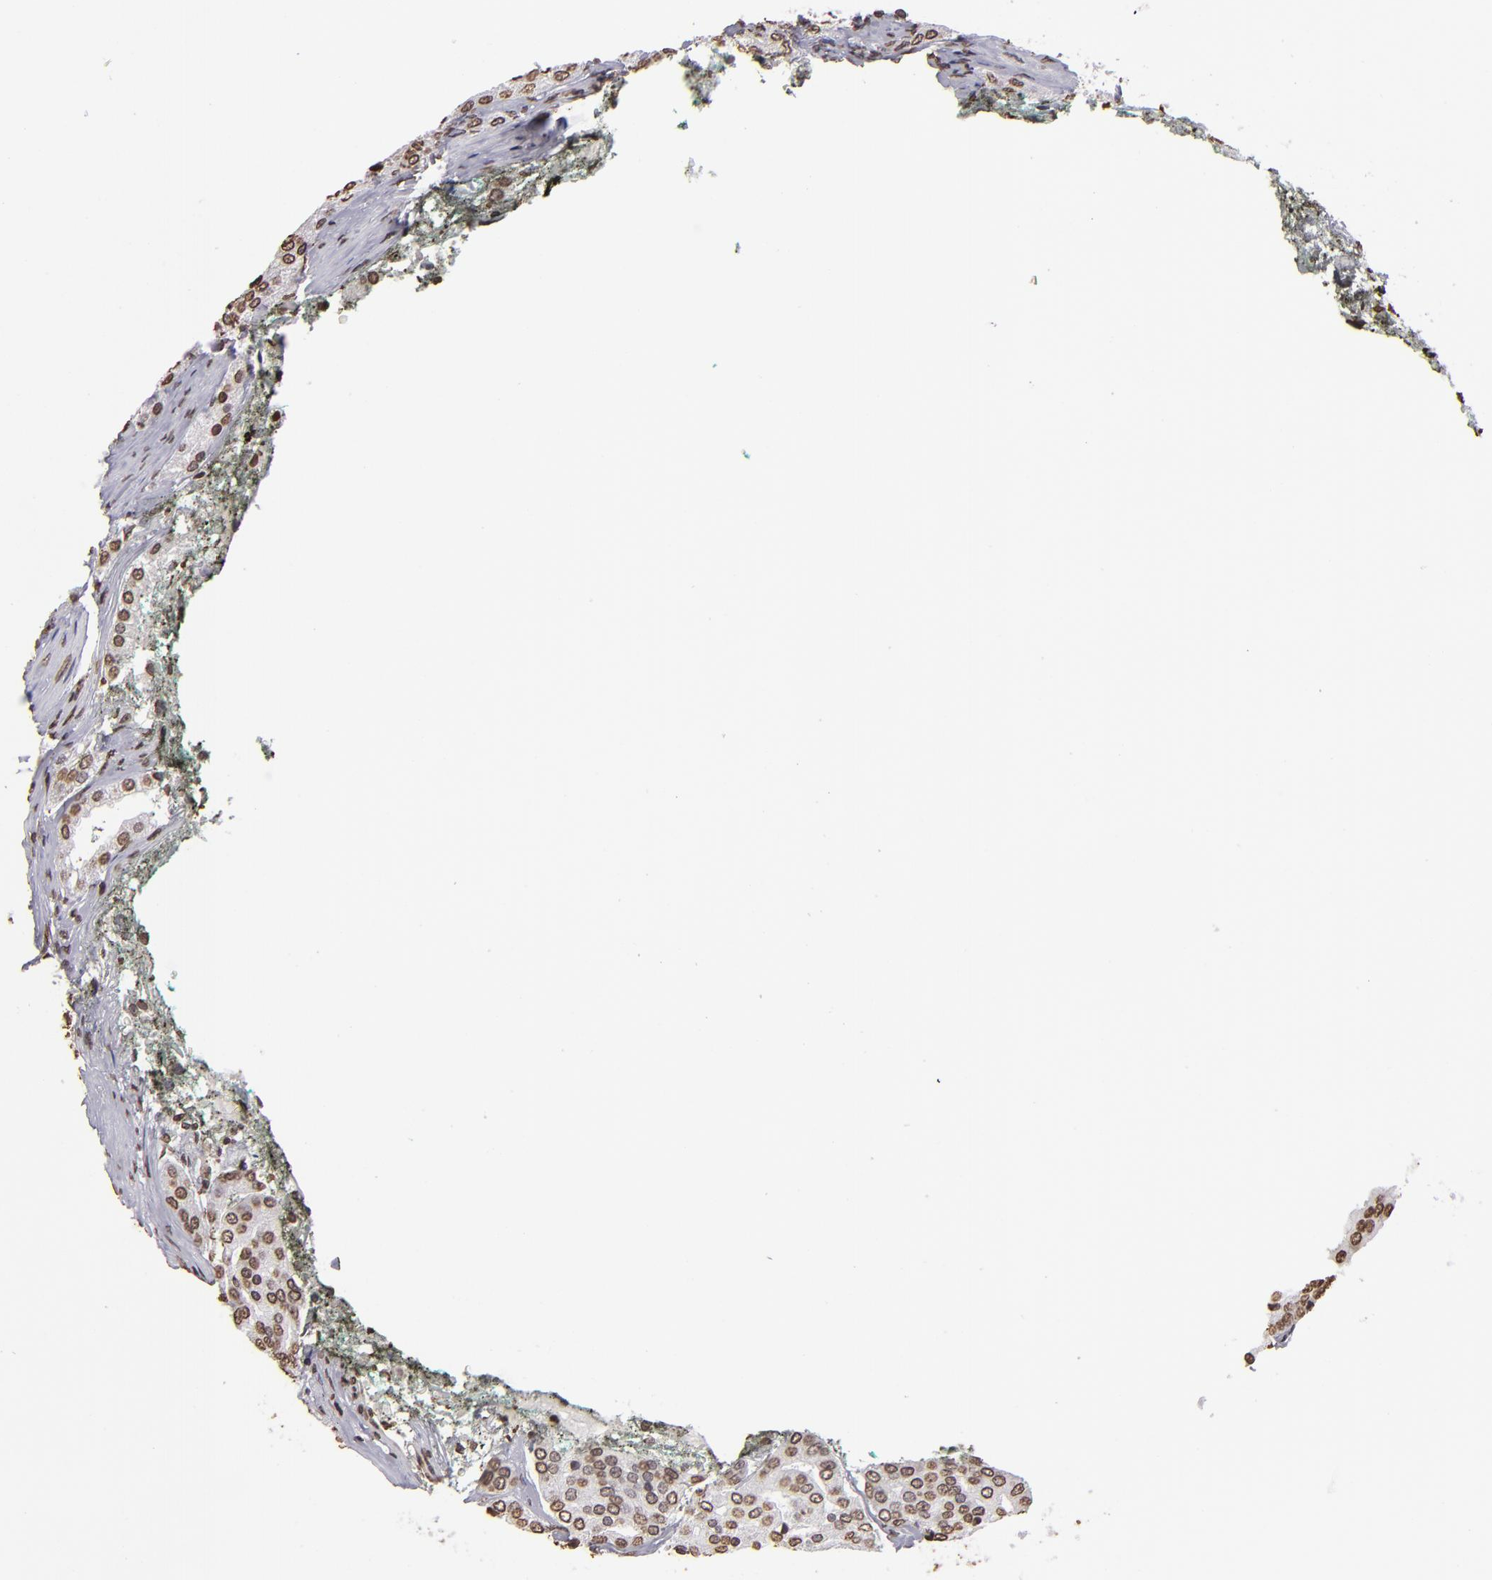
{"staining": {"intensity": "moderate", "quantity": "25%-75%", "location": "nuclear"}, "tissue": "prostate cancer", "cell_type": "Tumor cells", "image_type": "cancer", "snomed": [{"axis": "morphology", "description": "Adenocarcinoma, High grade"}, {"axis": "topography", "description": "Prostate"}], "caption": "This image reveals immunohistochemistry staining of human prostate cancer (adenocarcinoma (high-grade)), with medium moderate nuclear positivity in about 25%-75% of tumor cells.", "gene": "LBX1", "patient": {"sex": "male", "age": 64}}